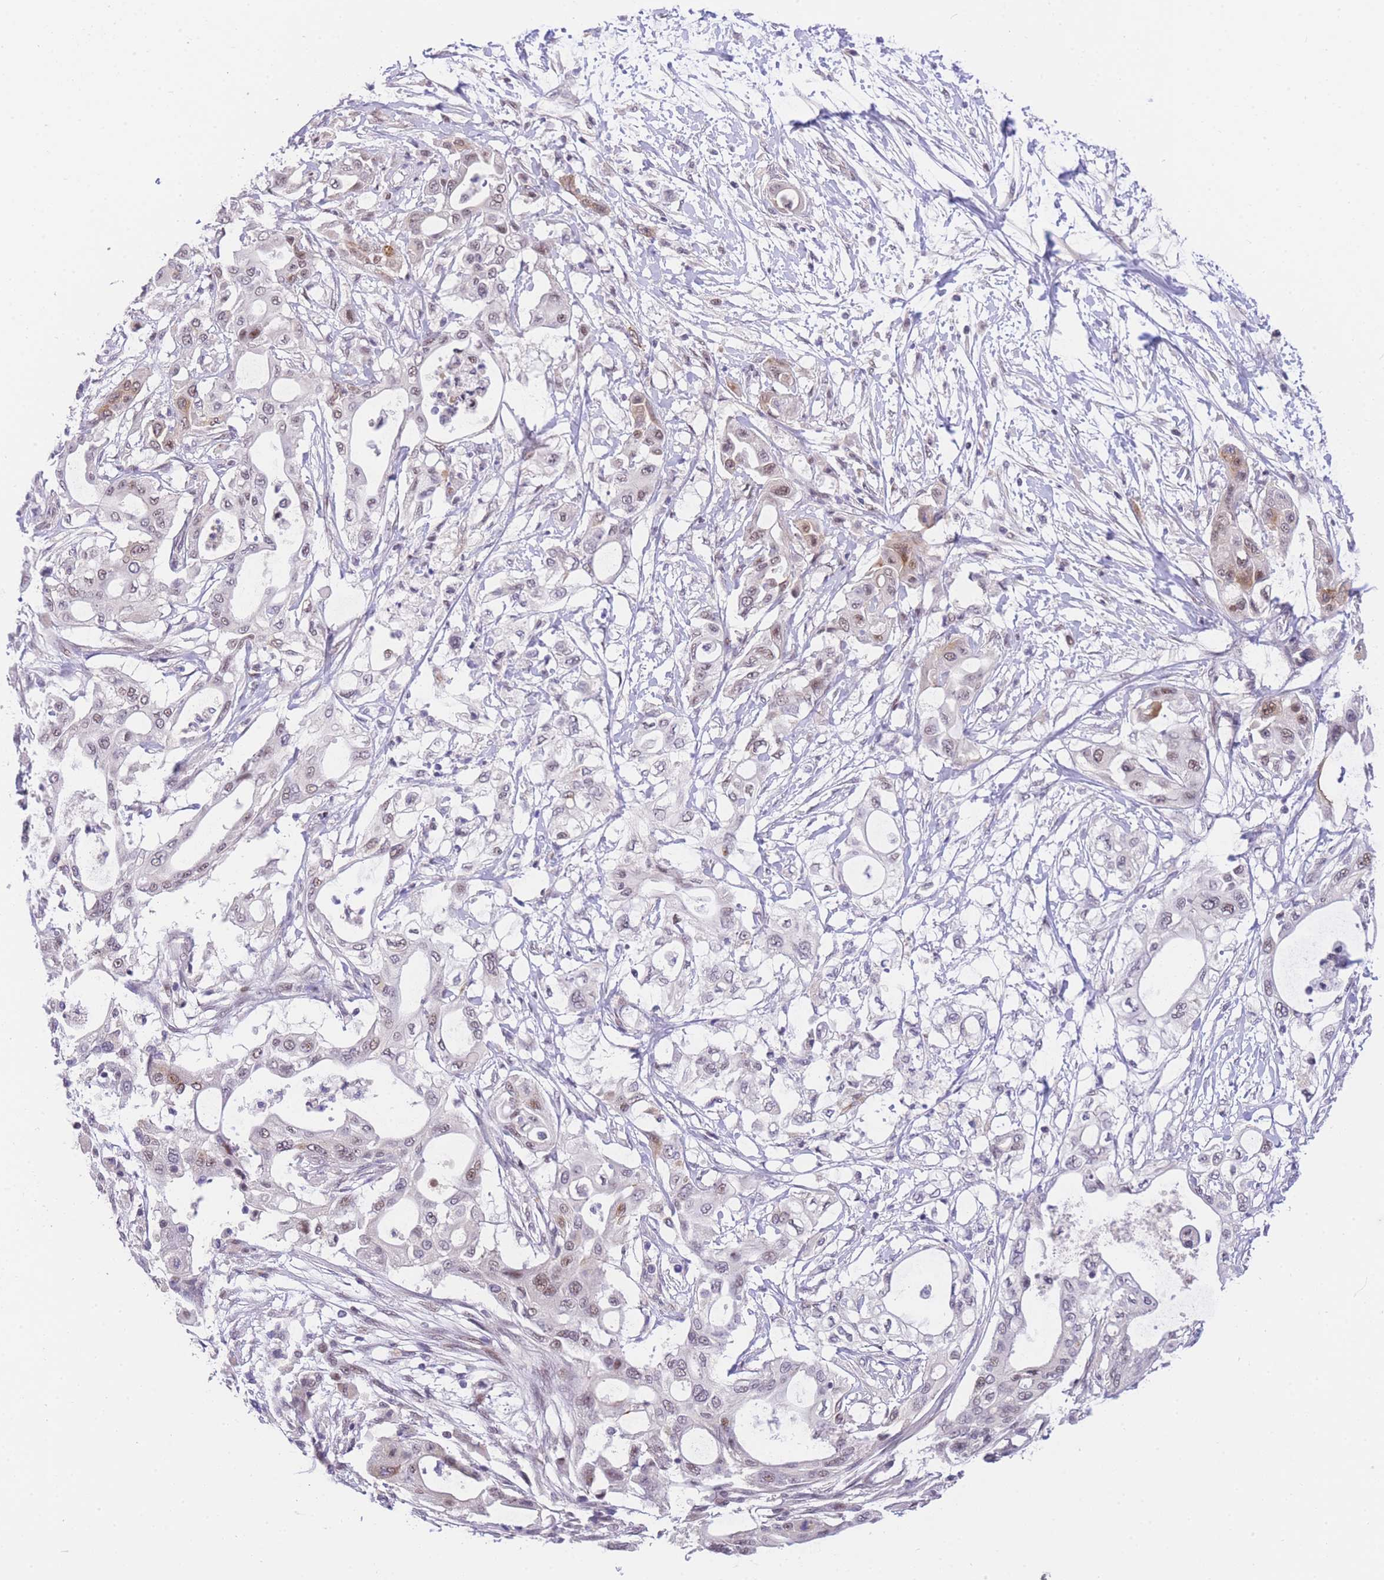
{"staining": {"intensity": "weak", "quantity": "<25%", "location": "nuclear"}, "tissue": "pancreatic cancer", "cell_type": "Tumor cells", "image_type": "cancer", "snomed": [{"axis": "morphology", "description": "Adenocarcinoma, NOS"}, {"axis": "topography", "description": "Pancreas"}], "caption": "There is no significant expression in tumor cells of adenocarcinoma (pancreatic).", "gene": "SLC35F2", "patient": {"sex": "male", "age": 68}}